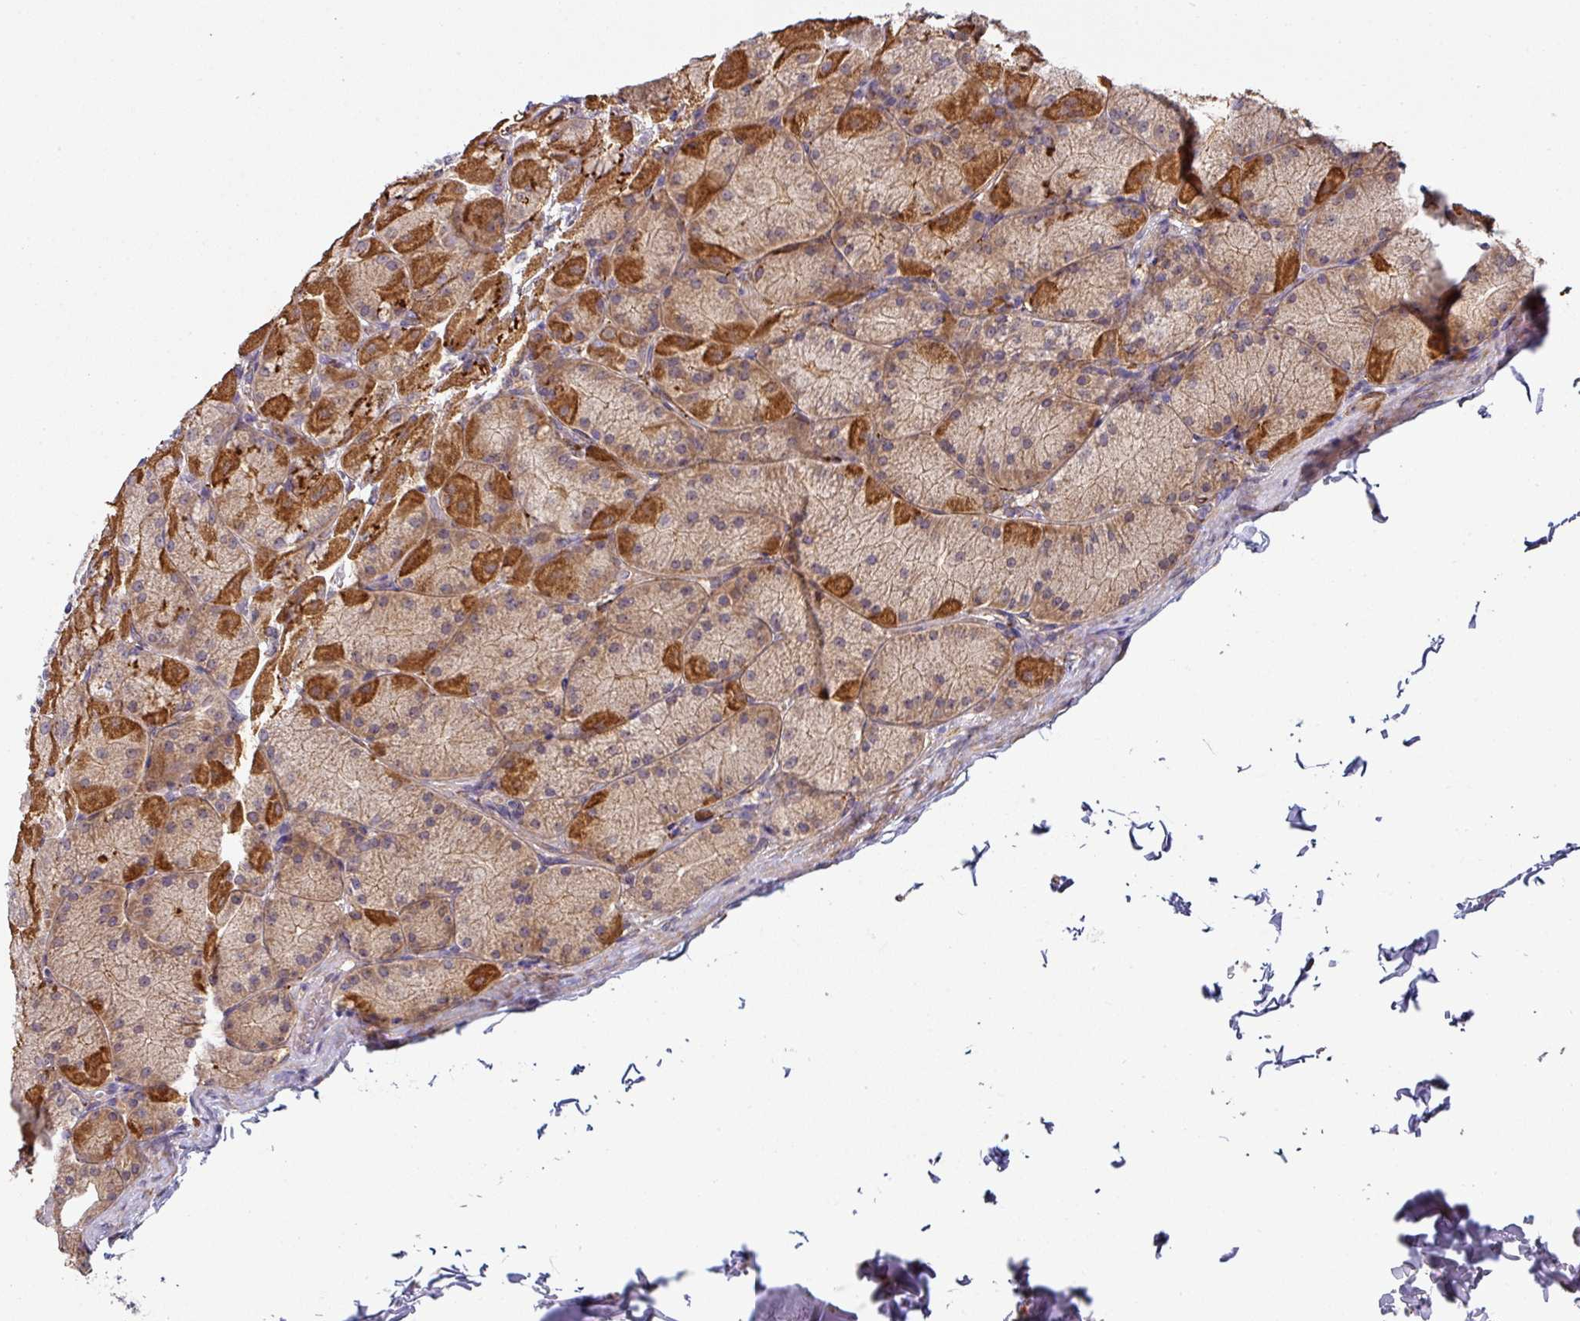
{"staining": {"intensity": "strong", "quantity": "25%-75%", "location": "cytoplasmic/membranous"}, "tissue": "stomach", "cell_type": "Glandular cells", "image_type": "normal", "snomed": [{"axis": "morphology", "description": "Normal tissue, NOS"}, {"axis": "topography", "description": "Stomach, upper"}], "caption": "Glandular cells reveal high levels of strong cytoplasmic/membranous positivity in approximately 25%-75% of cells in normal human stomach. The staining is performed using DAB brown chromogen to label protein expression. The nuclei are counter-stained blue using hematoxylin.", "gene": "ZNF268", "patient": {"sex": "female", "age": 56}}